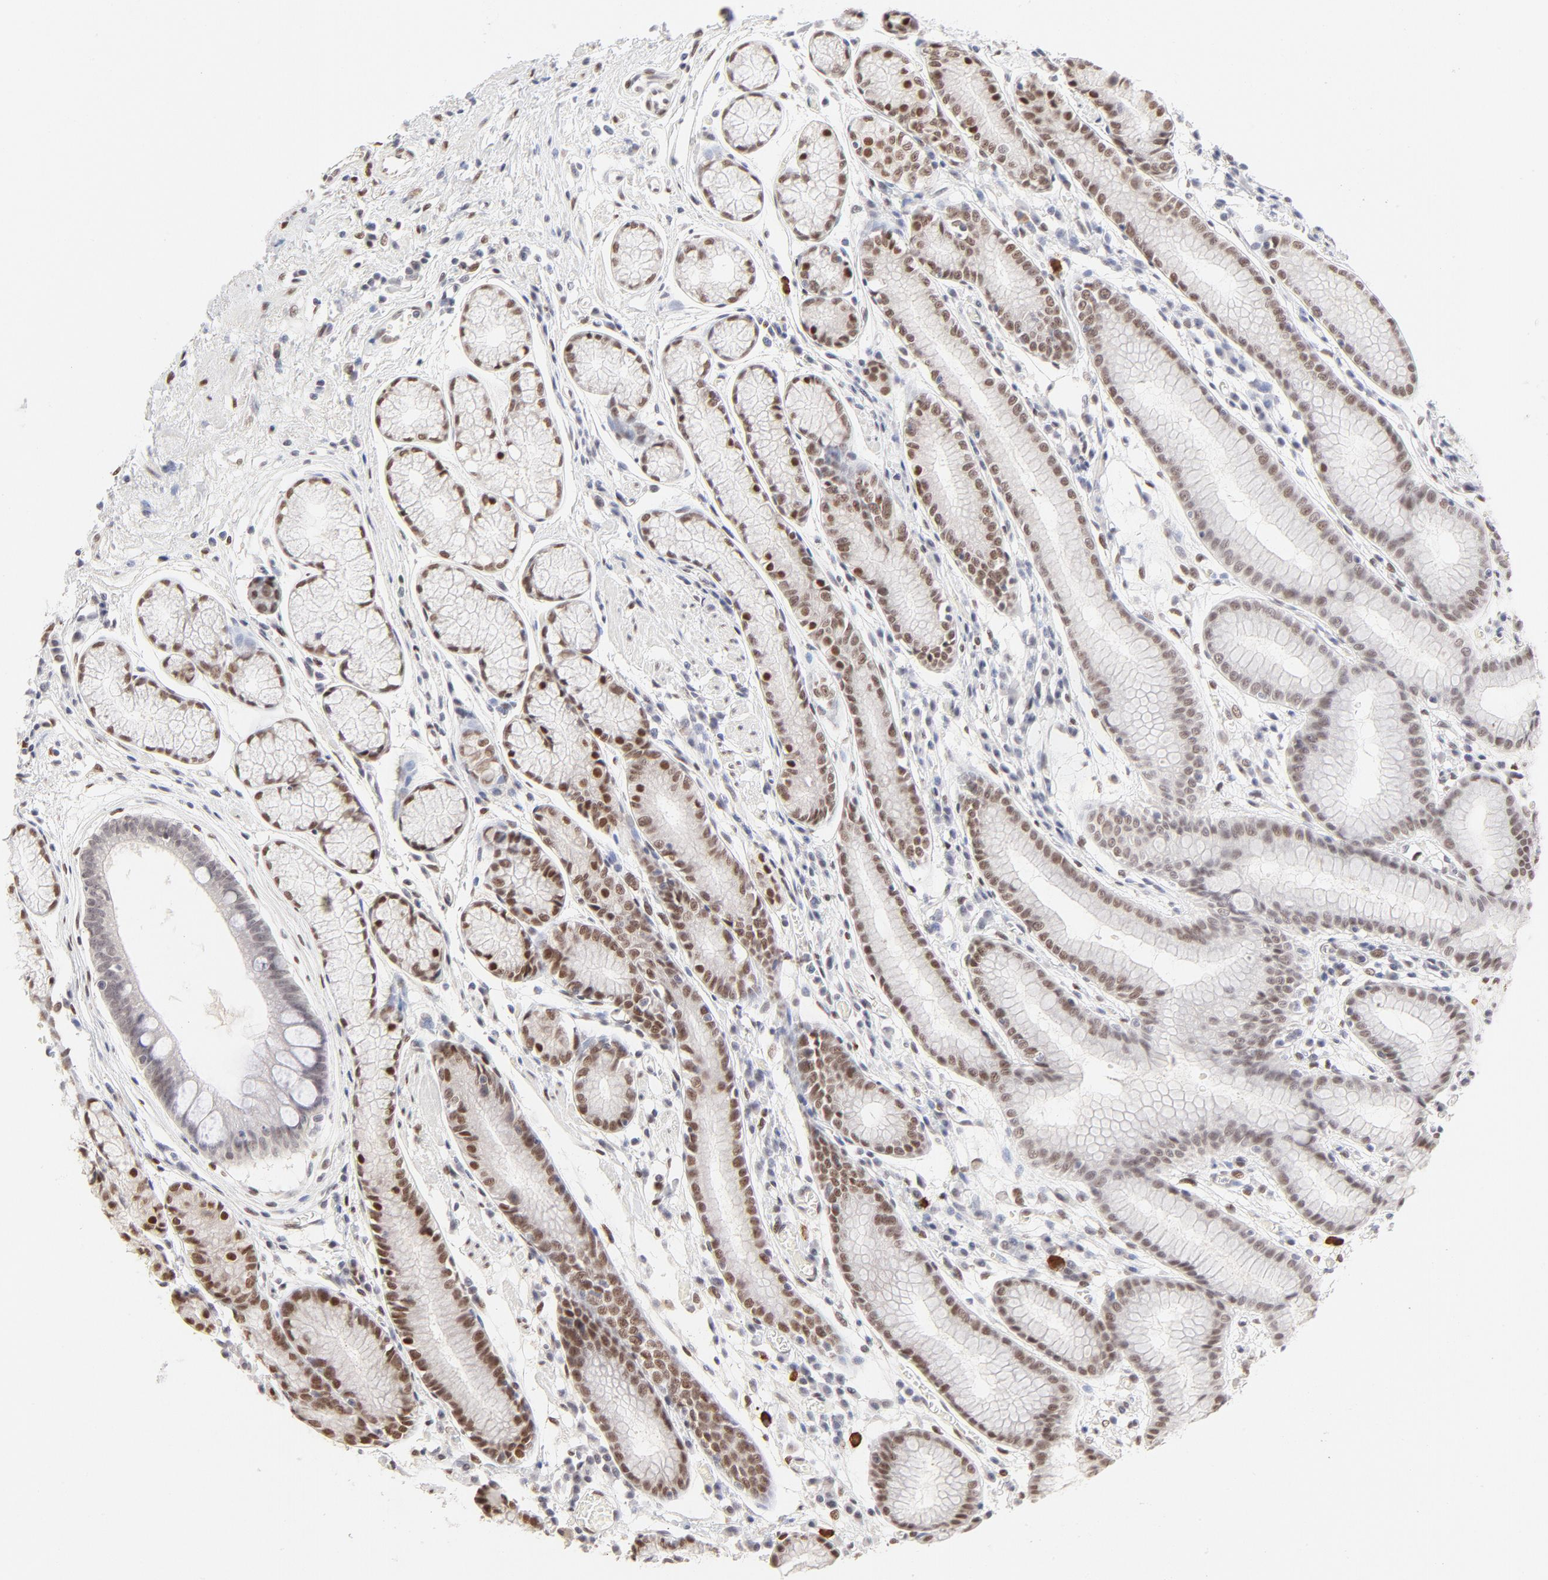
{"staining": {"intensity": "moderate", "quantity": "25%-75%", "location": "nuclear"}, "tissue": "stomach", "cell_type": "Glandular cells", "image_type": "normal", "snomed": [{"axis": "morphology", "description": "Normal tissue, NOS"}, {"axis": "morphology", "description": "Inflammation, NOS"}, {"axis": "topography", "description": "Stomach, lower"}], "caption": "Immunohistochemical staining of normal human stomach demonstrates medium levels of moderate nuclear staining in approximately 25%-75% of glandular cells. (DAB (3,3'-diaminobenzidine) IHC with brightfield microscopy, high magnification).", "gene": "PBX1", "patient": {"sex": "male", "age": 59}}